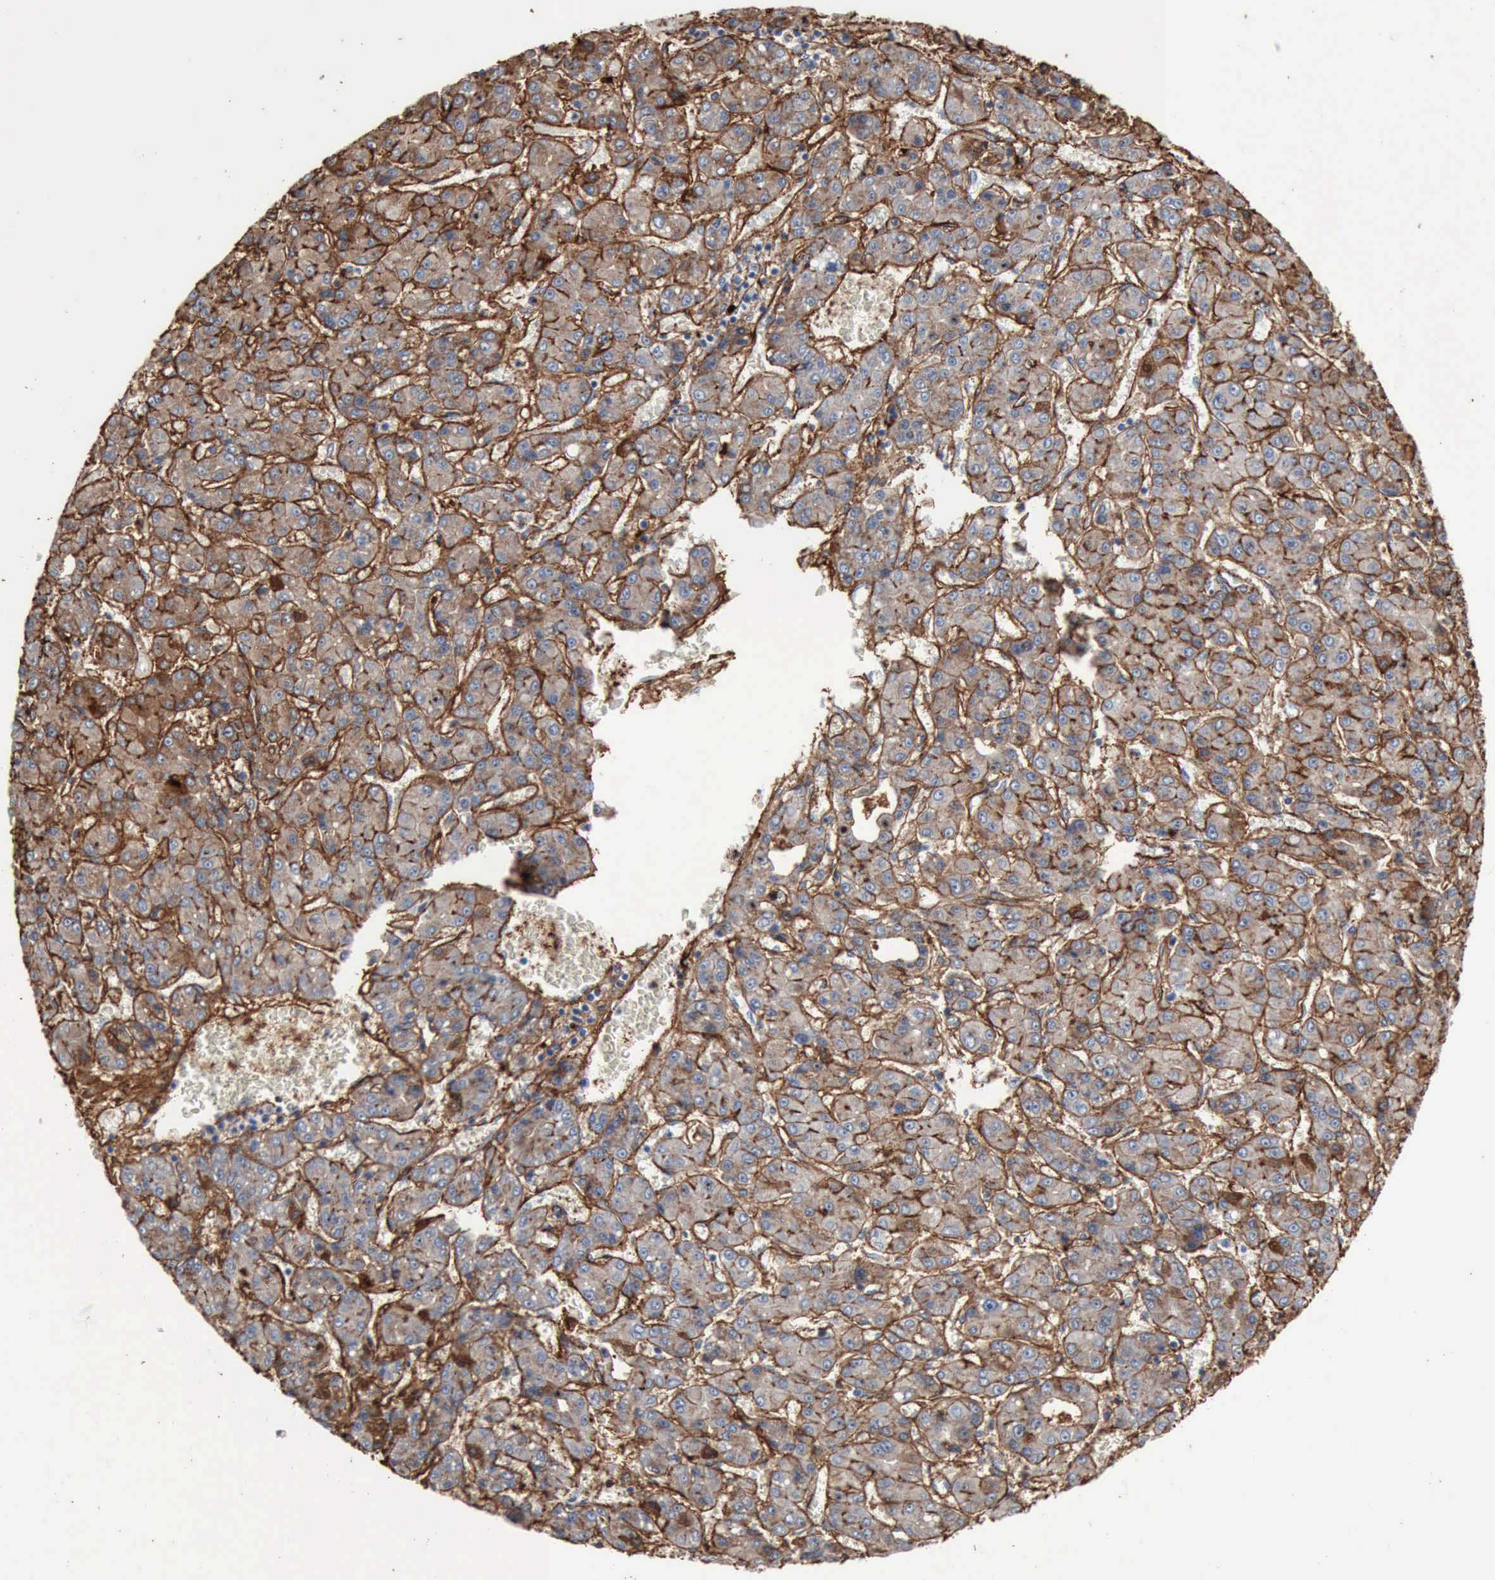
{"staining": {"intensity": "moderate", "quantity": ">75%", "location": "cytoplasmic/membranous"}, "tissue": "liver cancer", "cell_type": "Tumor cells", "image_type": "cancer", "snomed": [{"axis": "morphology", "description": "Carcinoma, Hepatocellular, NOS"}, {"axis": "topography", "description": "Liver"}], "caption": "This is a histology image of immunohistochemistry staining of liver hepatocellular carcinoma, which shows moderate positivity in the cytoplasmic/membranous of tumor cells.", "gene": "FN1", "patient": {"sex": "male", "age": 69}}